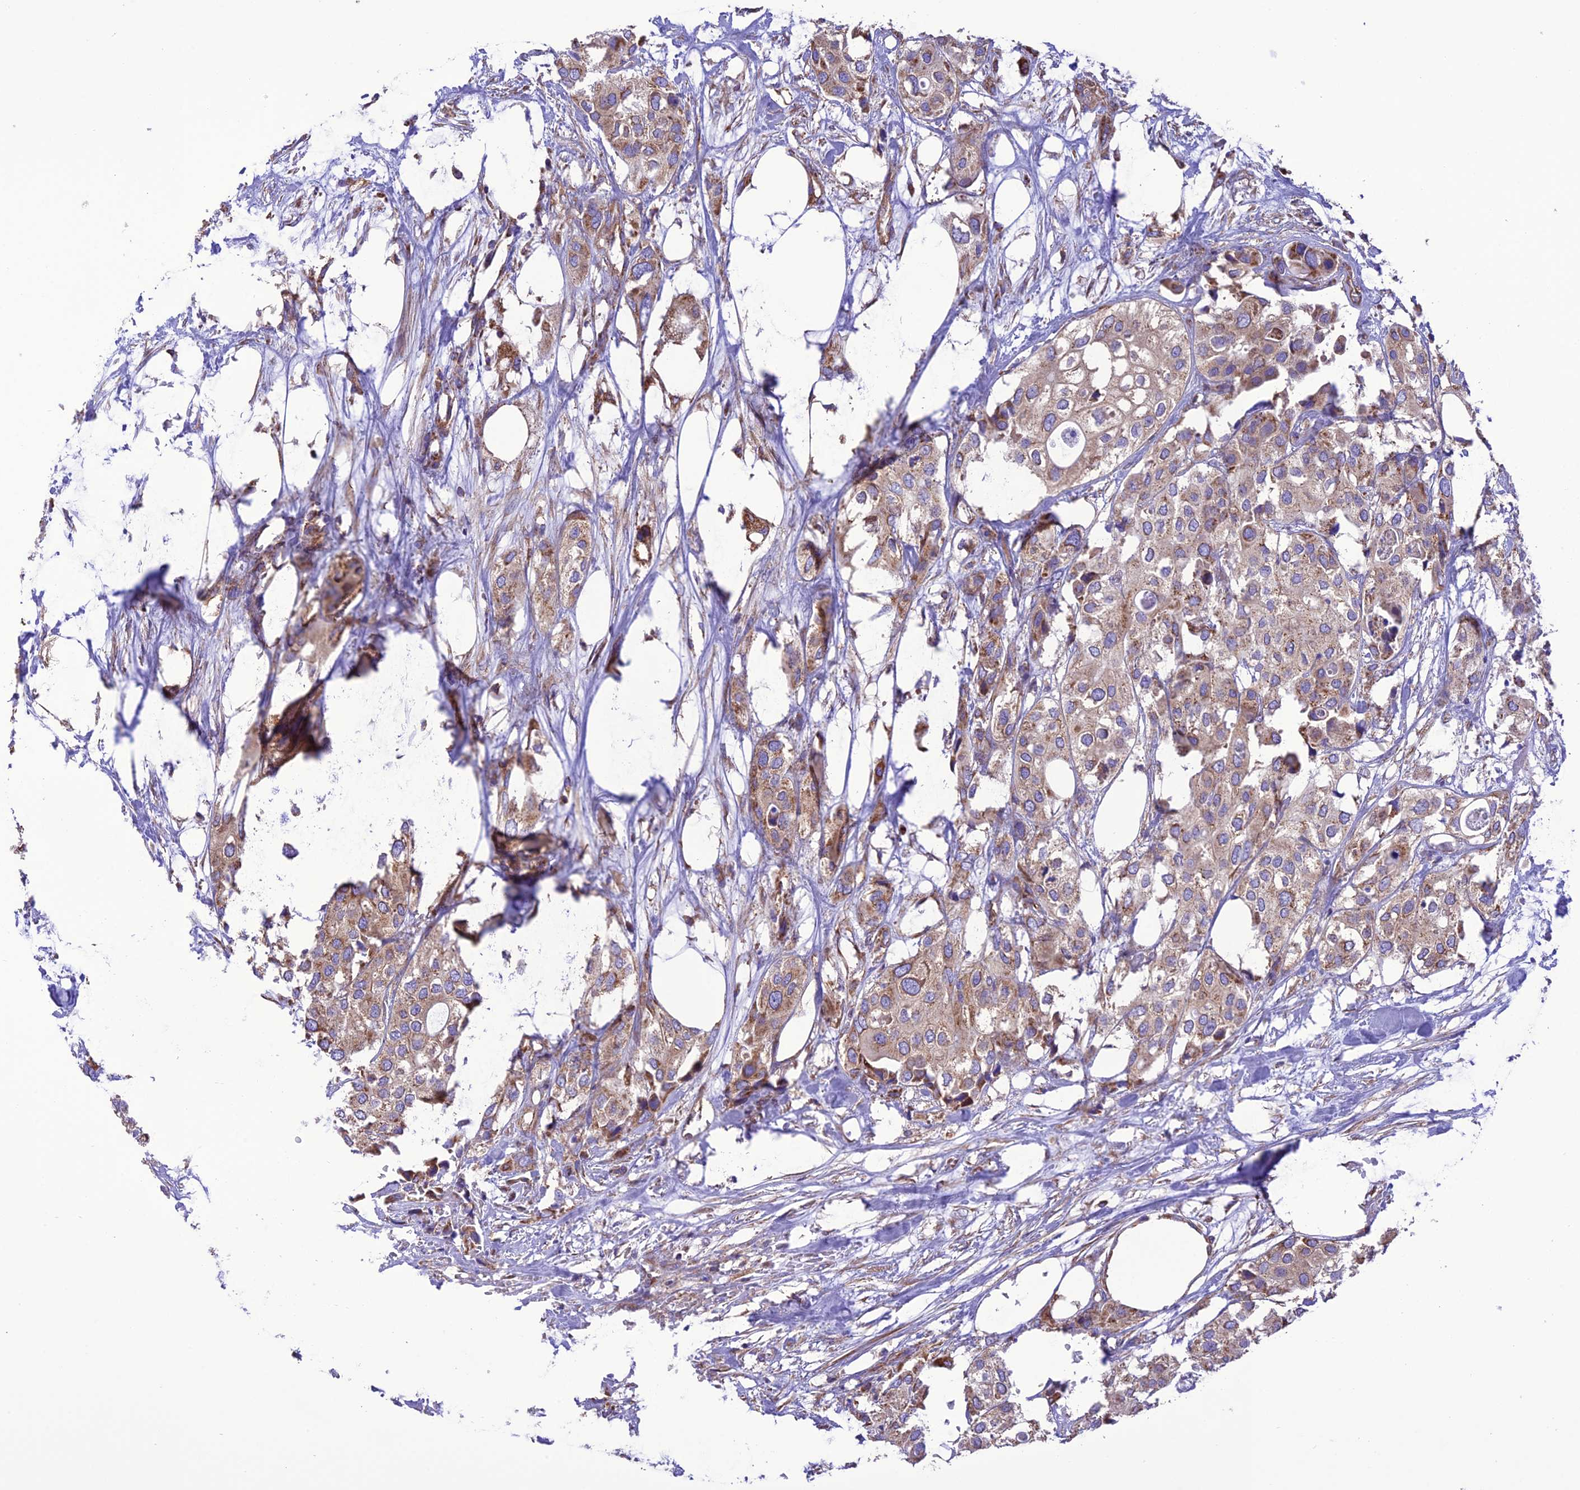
{"staining": {"intensity": "moderate", "quantity": "25%-75%", "location": "cytoplasmic/membranous"}, "tissue": "urothelial cancer", "cell_type": "Tumor cells", "image_type": "cancer", "snomed": [{"axis": "morphology", "description": "Urothelial carcinoma, High grade"}, {"axis": "topography", "description": "Urinary bladder"}], "caption": "Immunohistochemical staining of urothelial cancer demonstrates medium levels of moderate cytoplasmic/membranous positivity in about 25%-75% of tumor cells. (Brightfield microscopy of DAB IHC at high magnification).", "gene": "MAP3K12", "patient": {"sex": "male", "age": 64}}